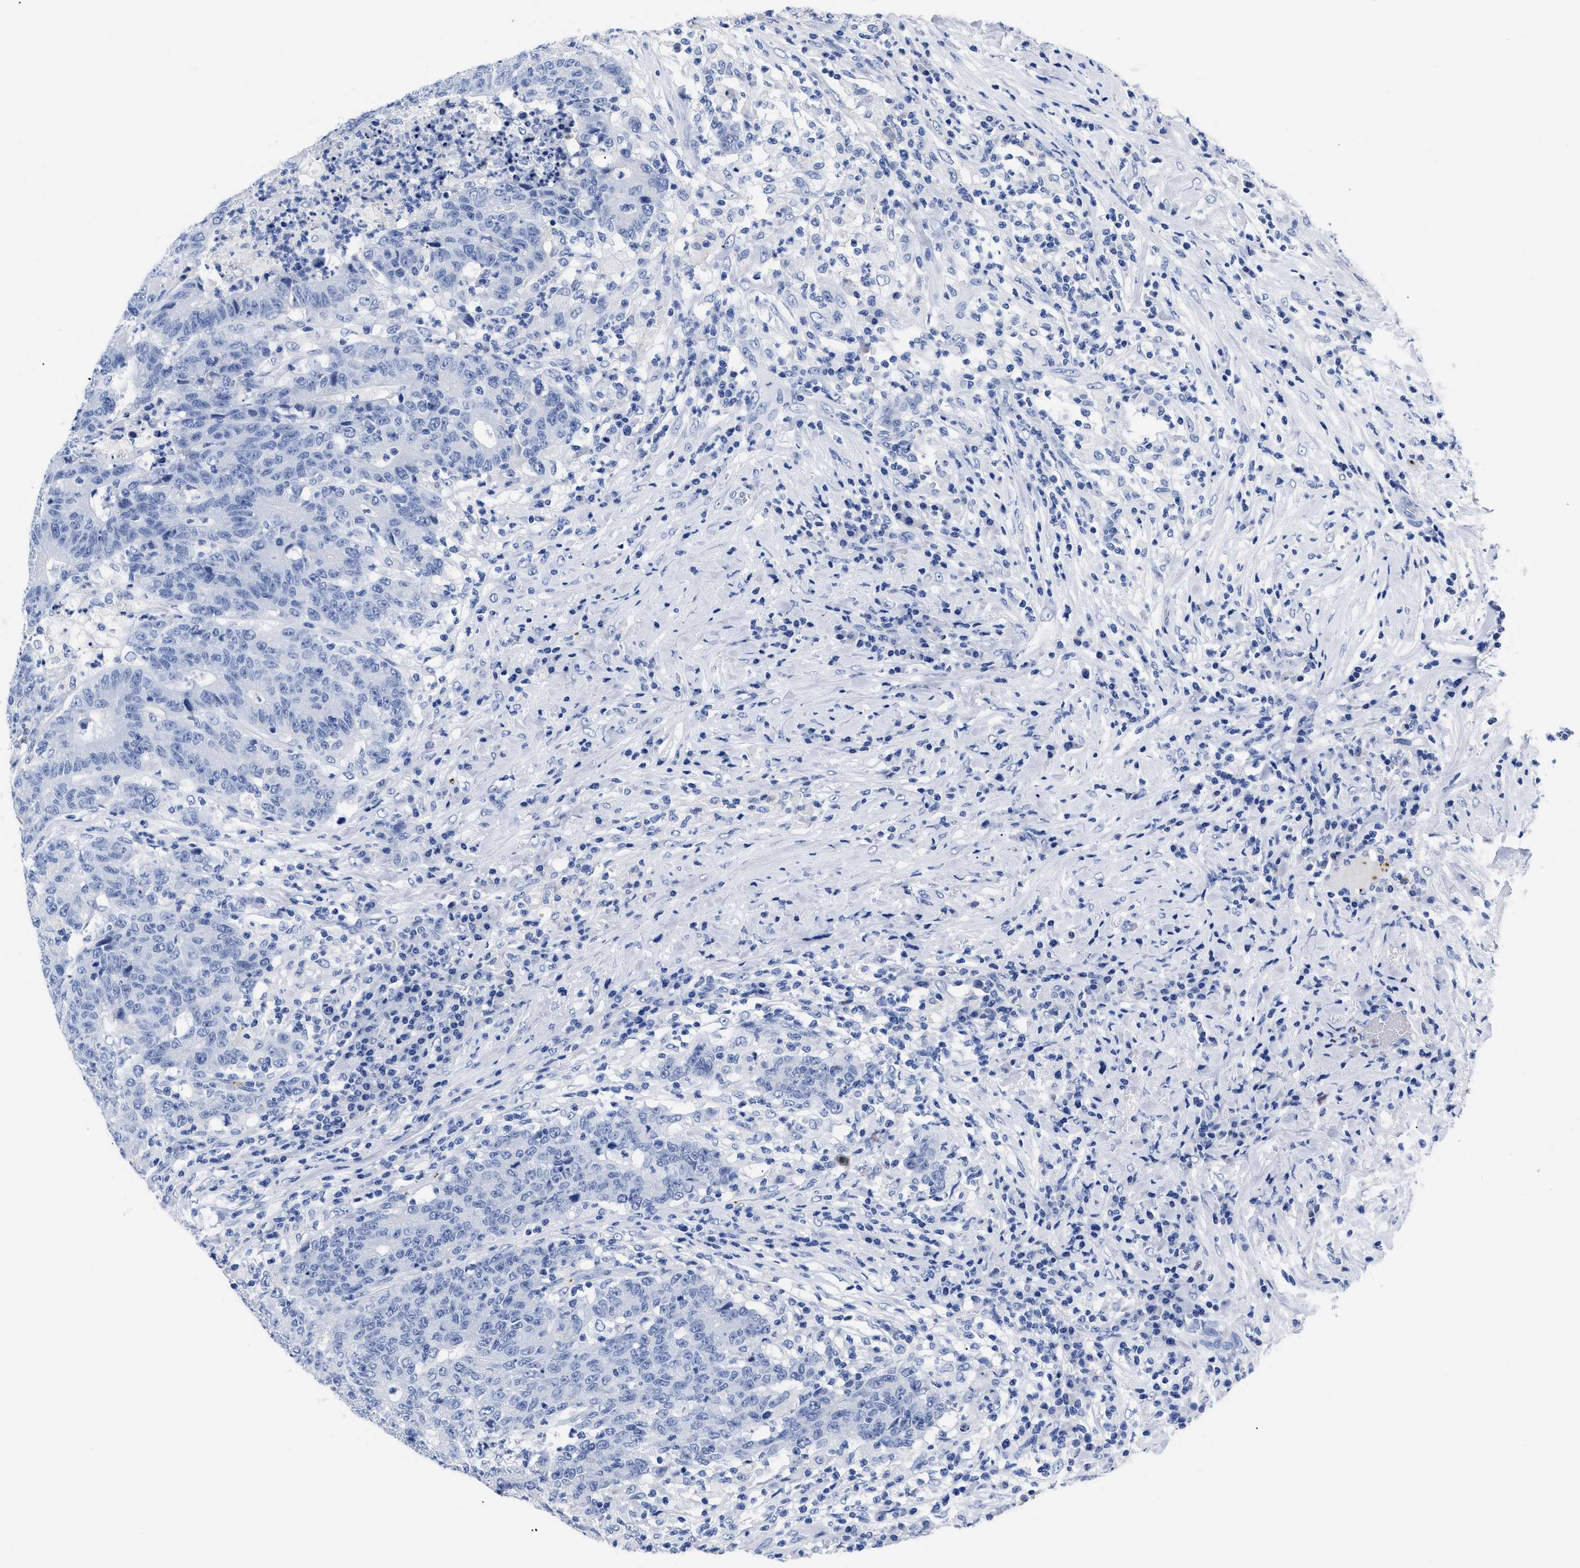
{"staining": {"intensity": "negative", "quantity": "none", "location": "none"}, "tissue": "colorectal cancer", "cell_type": "Tumor cells", "image_type": "cancer", "snomed": [{"axis": "morphology", "description": "Normal tissue, NOS"}, {"axis": "morphology", "description": "Adenocarcinoma, NOS"}, {"axis": "topography", "description": "Colon"}], "caption": "The image demonstrates no significant expression in tumor cells of colorectal adenocarcinoma.", "gene": "TREML1", "patient": {"sex": "female", "age": 75}}